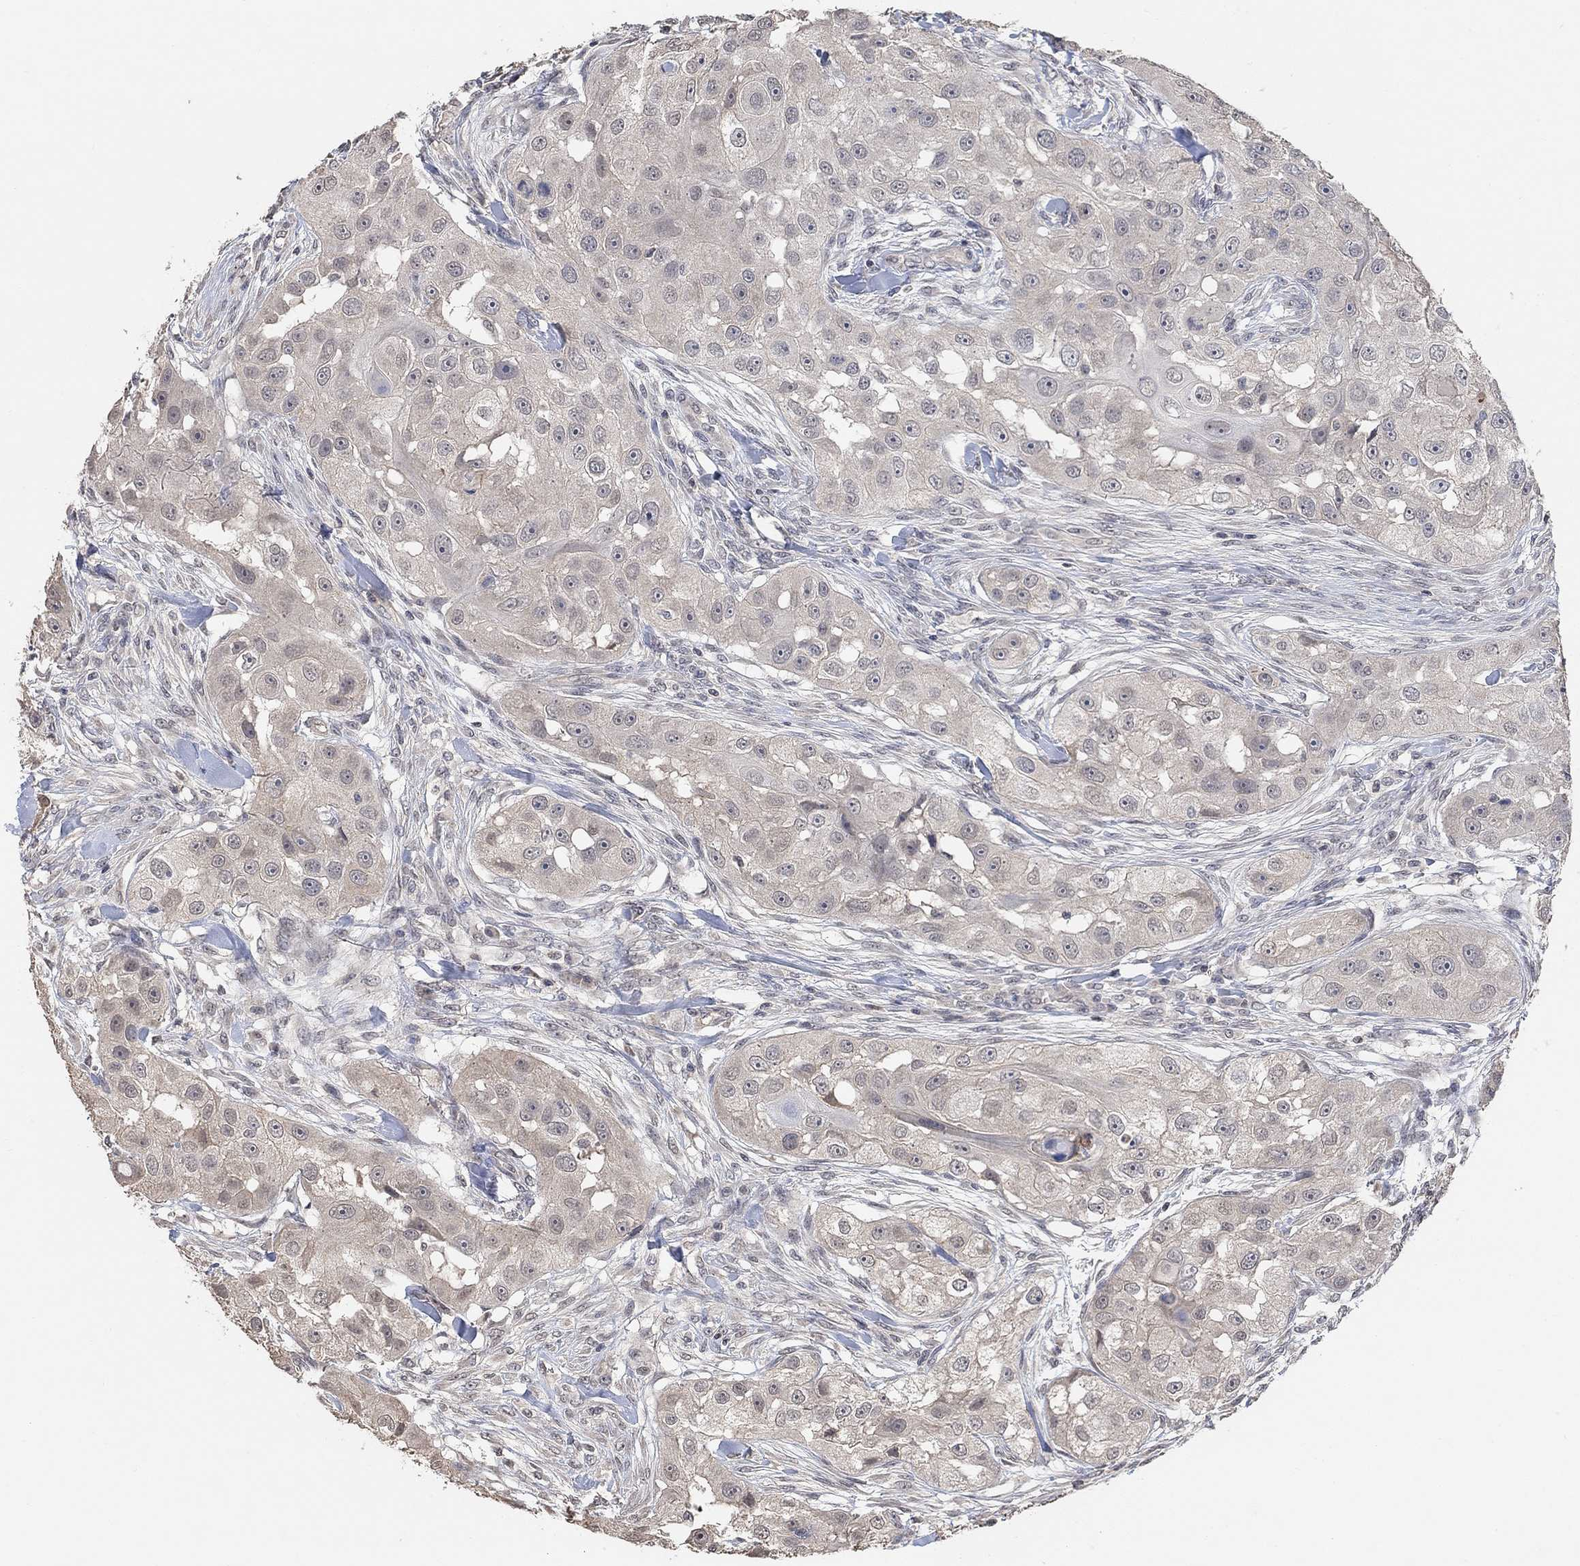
{"staining": {"intensity": "weak", "quantity": "<25%", "location": "cytoplasmic/membranous"}, "tissue": "head and neck cancer", "cell_type": "Tumor cells", "image_type": "cancer", "snomed": [{"axis": "morphology", "description": "Squamous cell carcinoma, NOS"}, {"axis": "topography", "description": "Head-Neck"}], "caption": "This is an IHC image of squamous cell carcinoma (head and neck). There is no expression in tumor cells.", "gene": "UNC5B", "patient": {"sex": "male", "age": 51}}